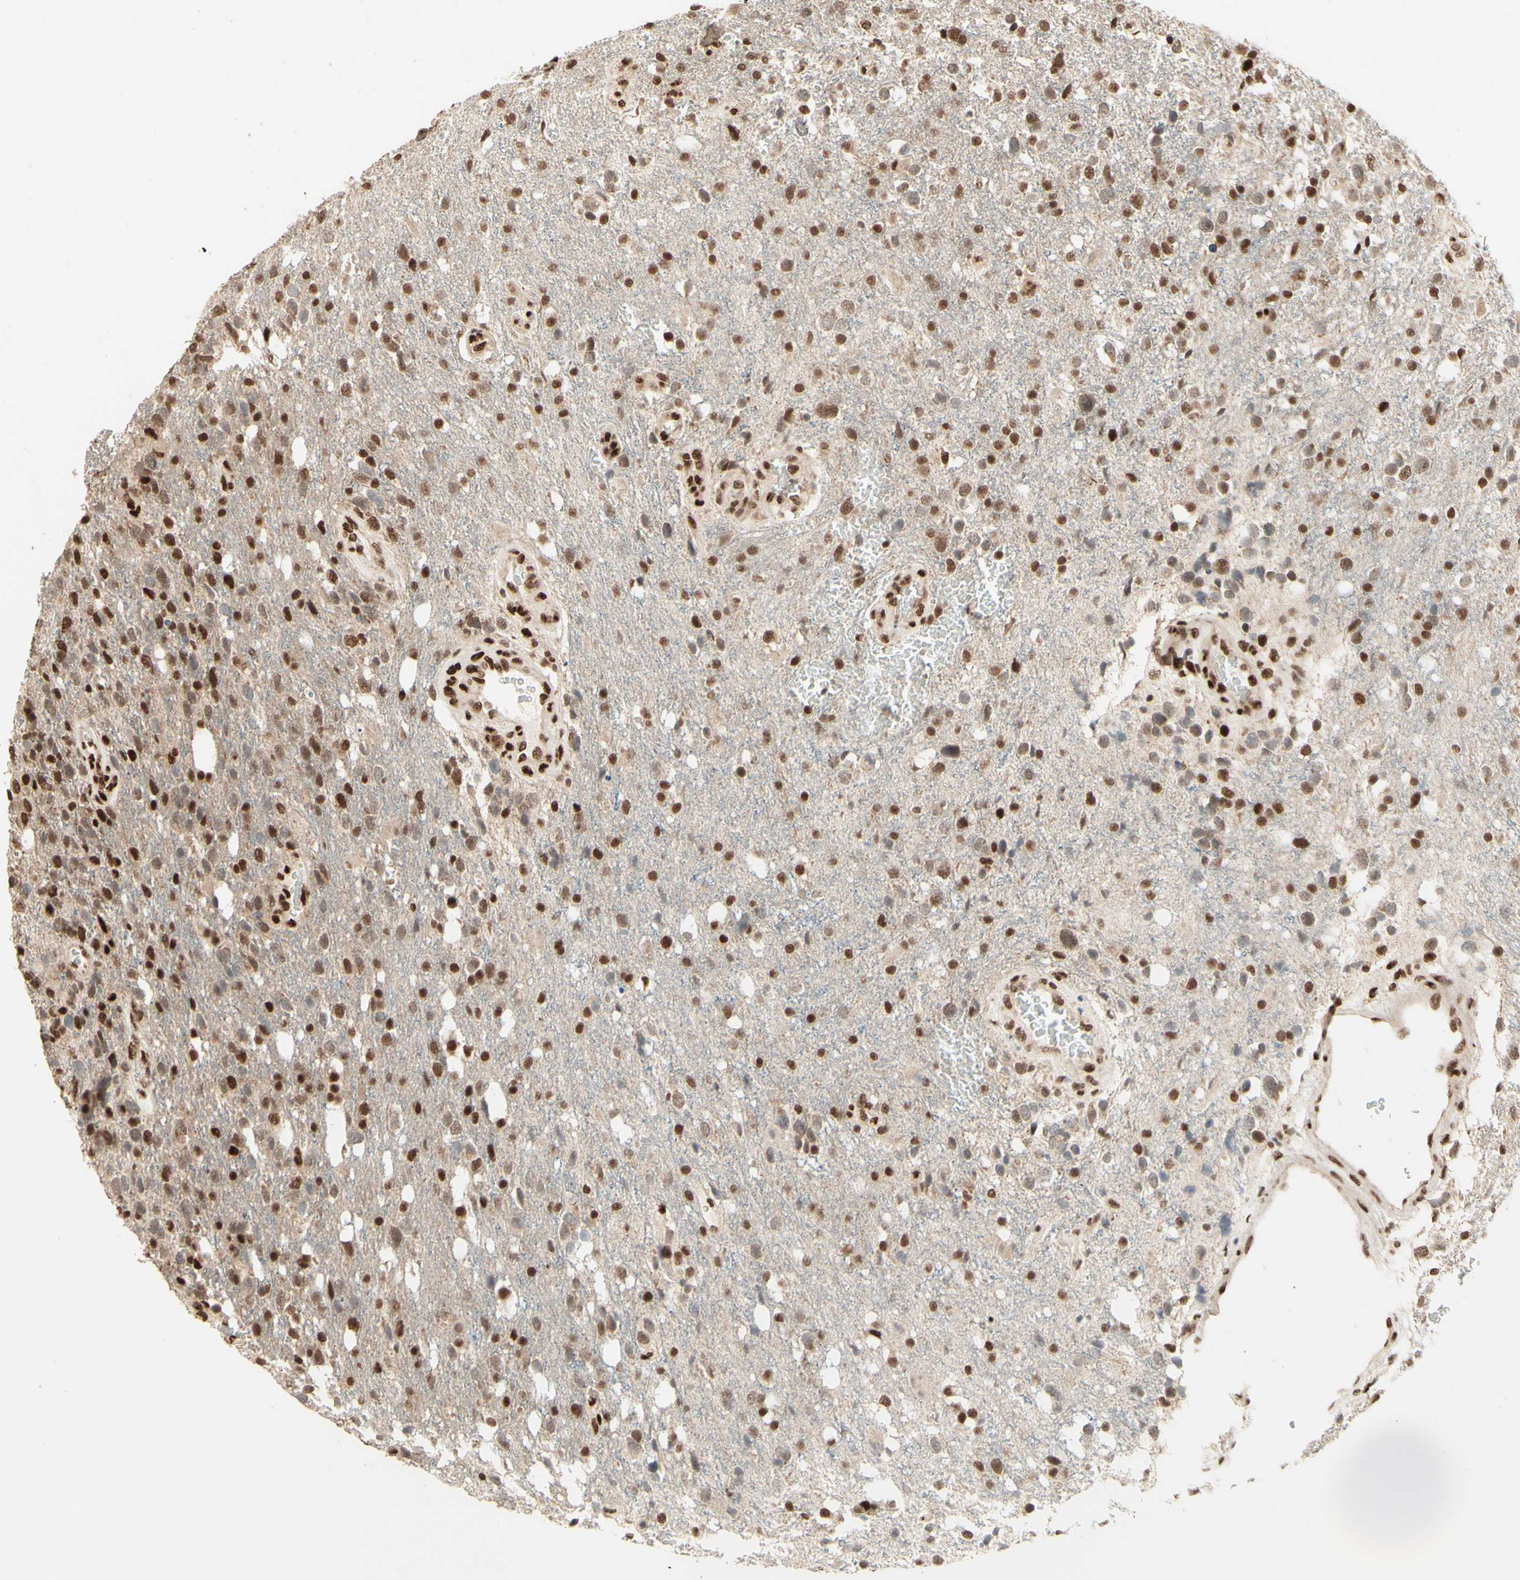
{"staining": {"intensity": "moderate", "quantity": ">75%", "location": "nuclear"}, "tissue": "glioma", "cell_type": "Tumor cells", "image_type": "cancer", "snomed": [{"axis": "morphology", "description": "Glioma, malignant, High grade"}, {"axis": "topography", "description": "Brain"}], "caption": "Protein staining demonstrates moderate nuclear staining in approximately >75% of tumor cells in malignant glioma (high-grade). The staining was performed using DAB to visualize the protein expression in brown, while the nuclei were stained in blue with hematoxylin (Magnification: 20x).", "gene": "NR3C1", "patient": {"sex": "female", "age": 58}}